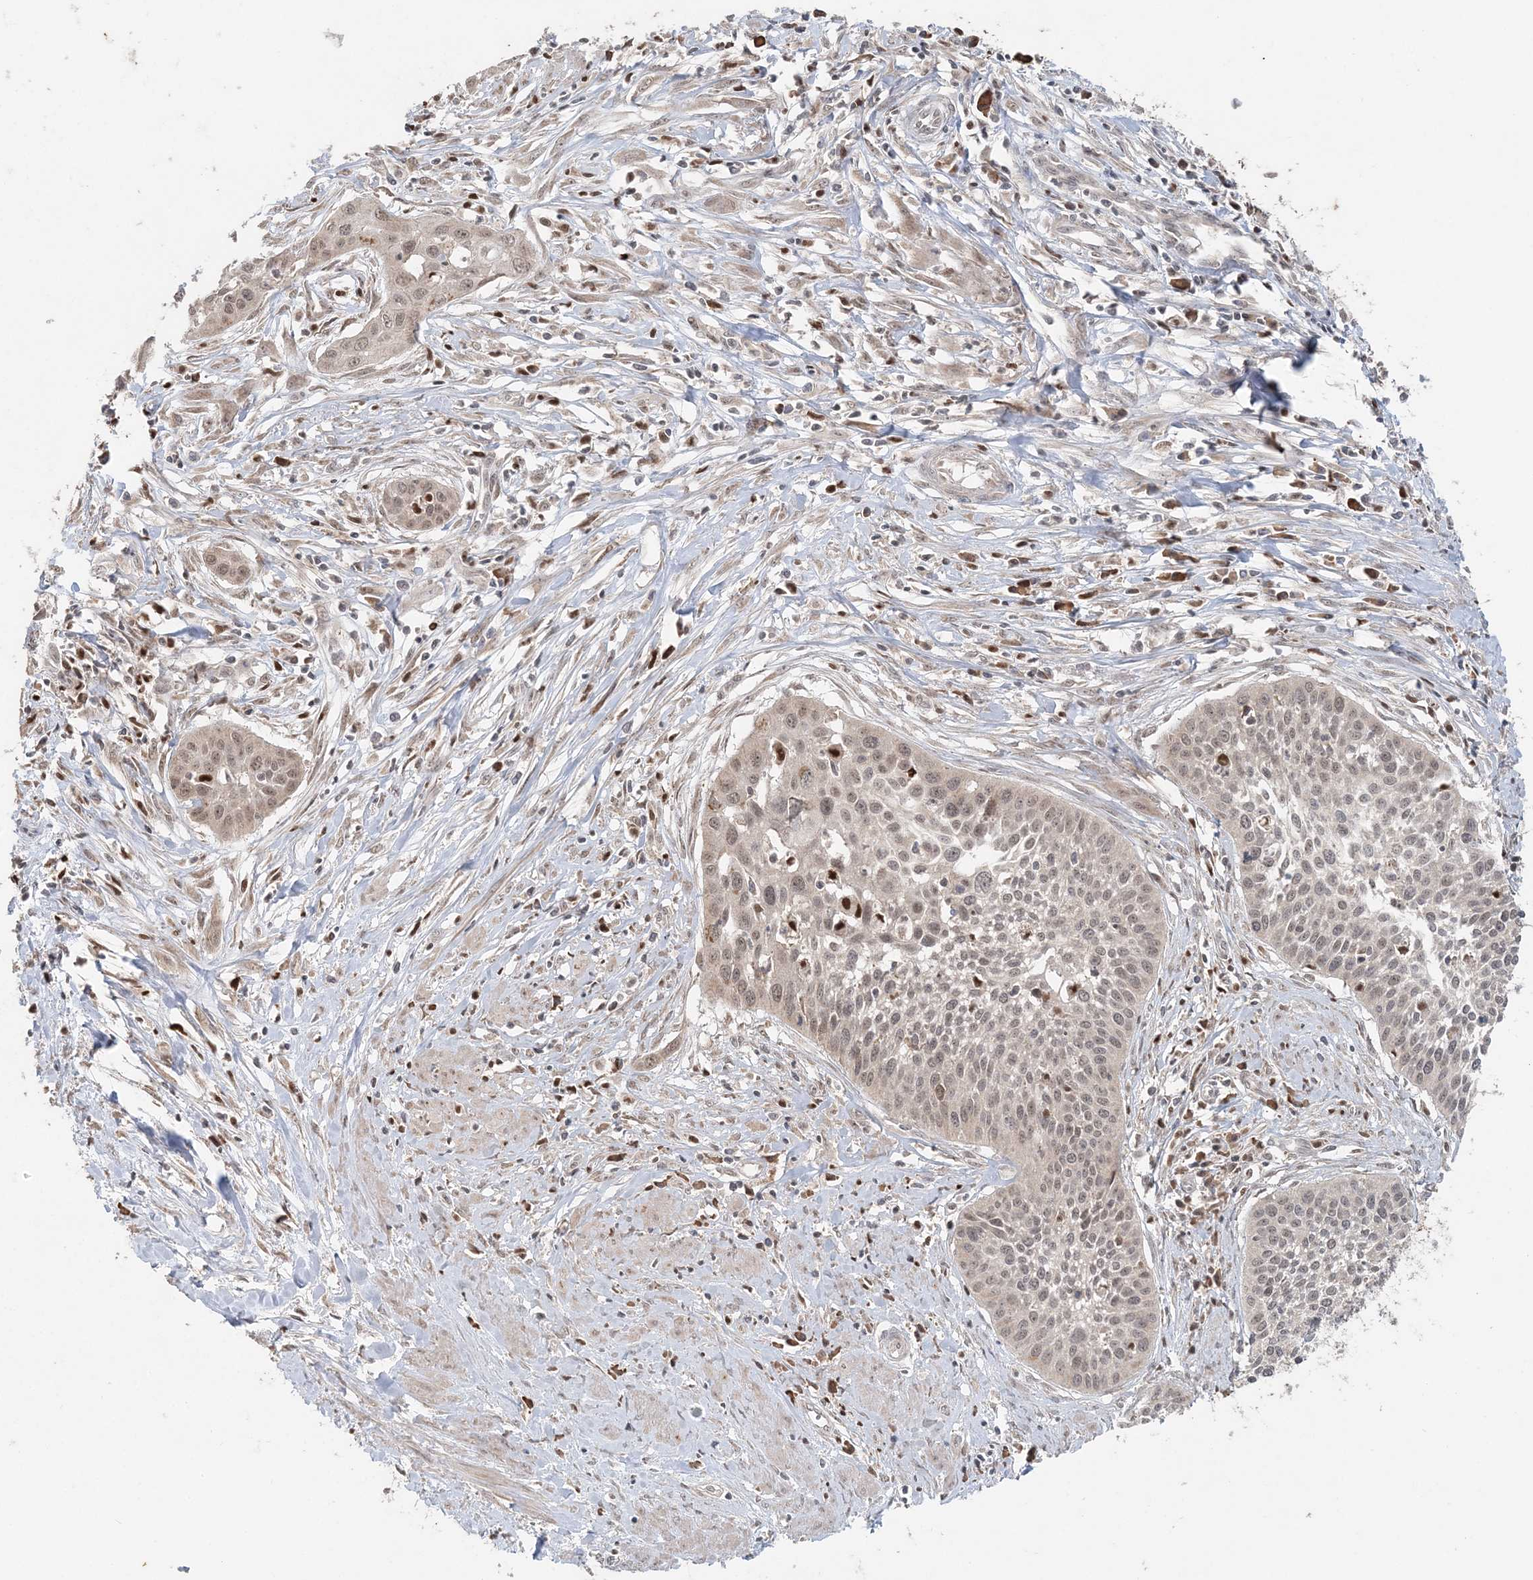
{"staining": {"intensity": "moderate", "quantity": "25%-75%", "location": "nuclear"}, "tissue": "cervical cancer", "cell_type": "Tumor cells", "image_type": "cancer", "snomed": [{"axis": "morphology", "description": "Squamous cell carcinoma, NOS"}, {"axis": "topography", "description": "Cervix"}], "caption": "Approximately 25%-75% of tumor cells in human cervical cancer (squamous cell carcinoma) reveal moderate nuclear protein expression as visualized by brown immunohistochemical staining.", "gene": "SLU7", "patient": {"sex": "female", "age": 34}}